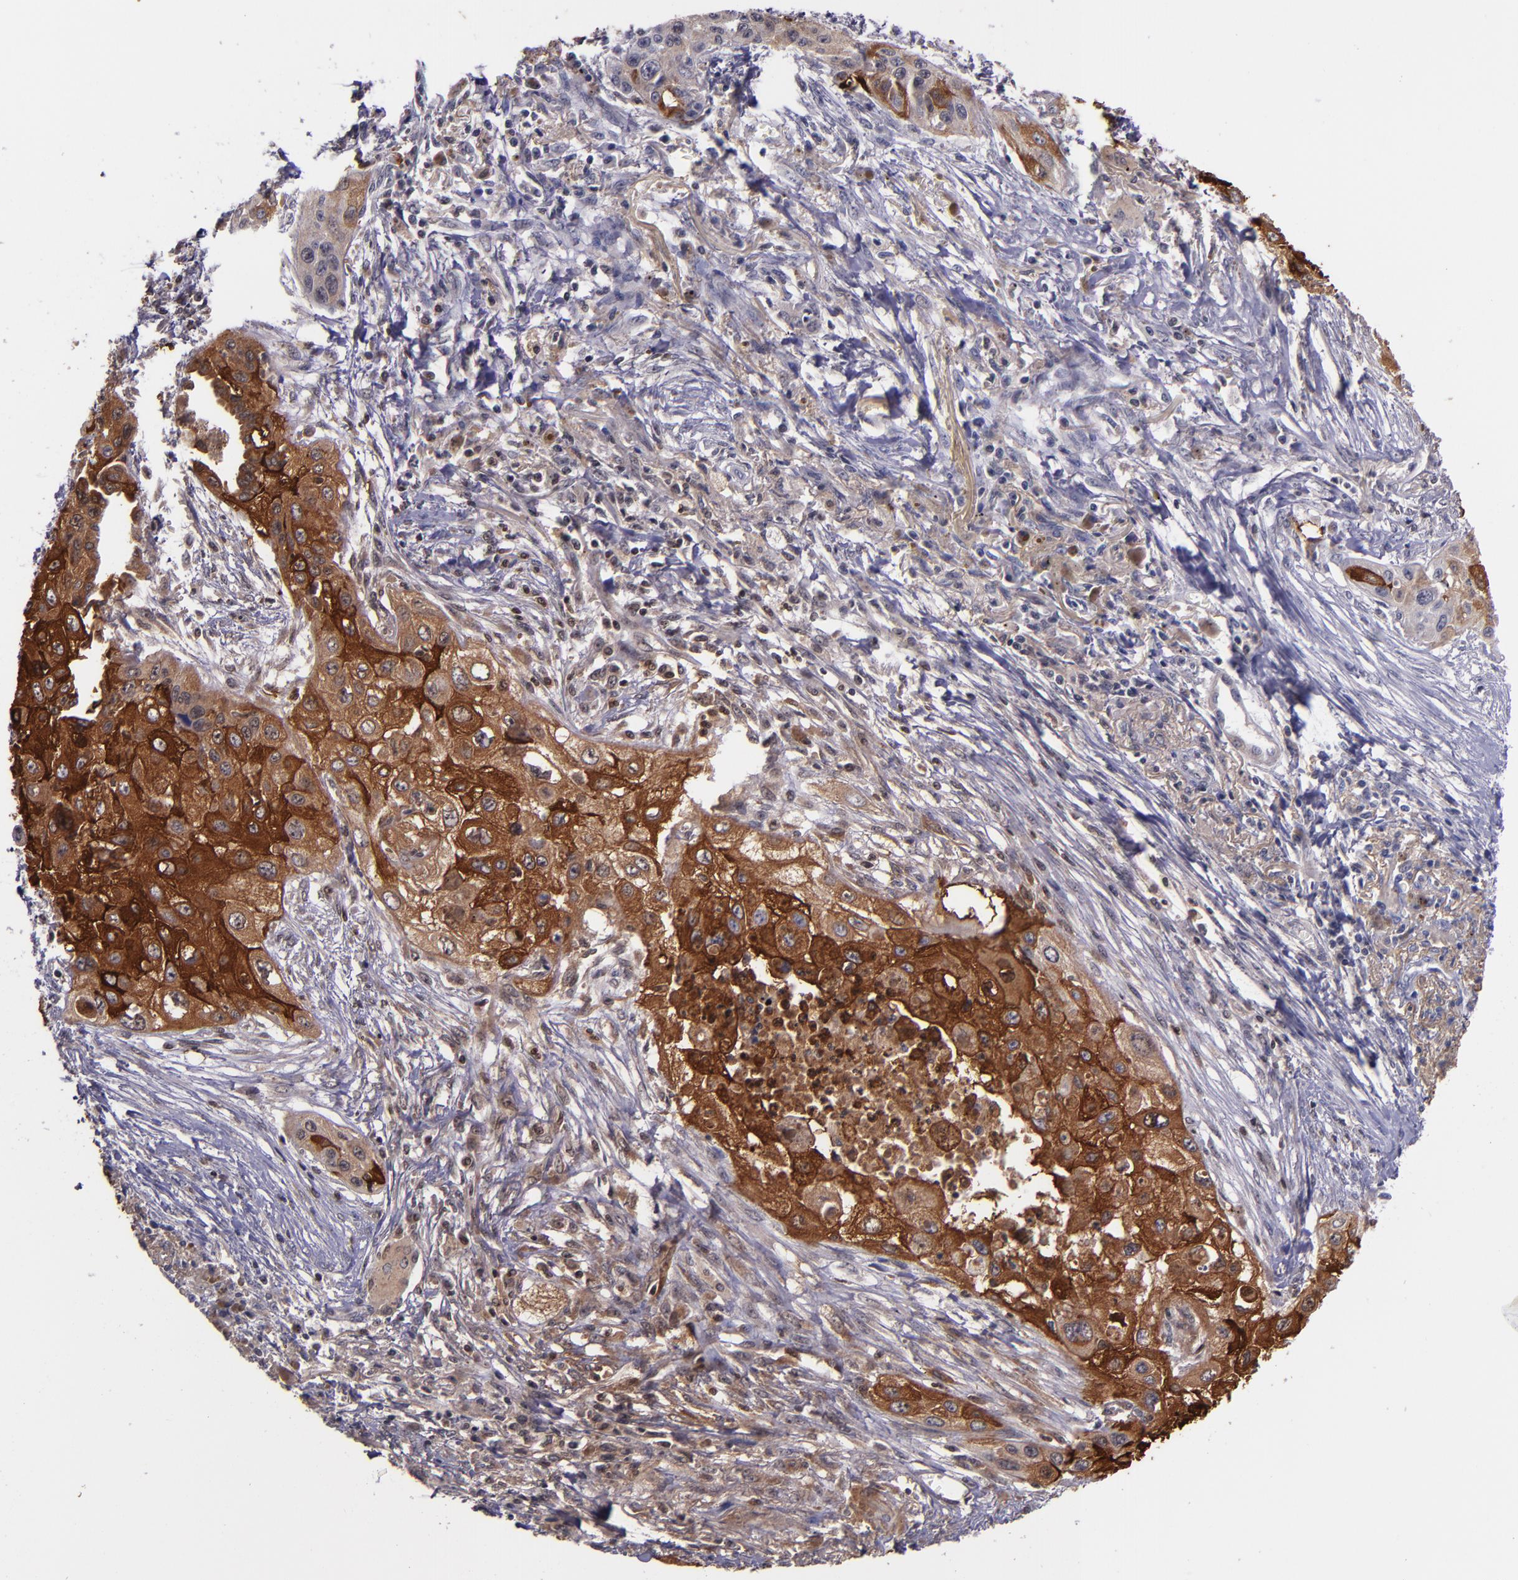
{"staining": {"intensity": "strong", "quantity": ">75%", "location": "cytoplasmic/membranous"}, "tissue": "lung cancer", "cell_type": "Tumor cells", "image_type": "cancer", "snomed": [{"axis": "morphology", "description": "Squamous cell carcinoma, NOS"}, {"axis": "topography", "description": "Lung"}], "caption": "Brown immunohistochemical staining in lung cancer (squamous cell carcinoma) reveals strong cytoplasmic/membranous positivity in about >75% of tumor cells.", "gene": "IVL", "patient": {"sex": "male", "age": 71}}